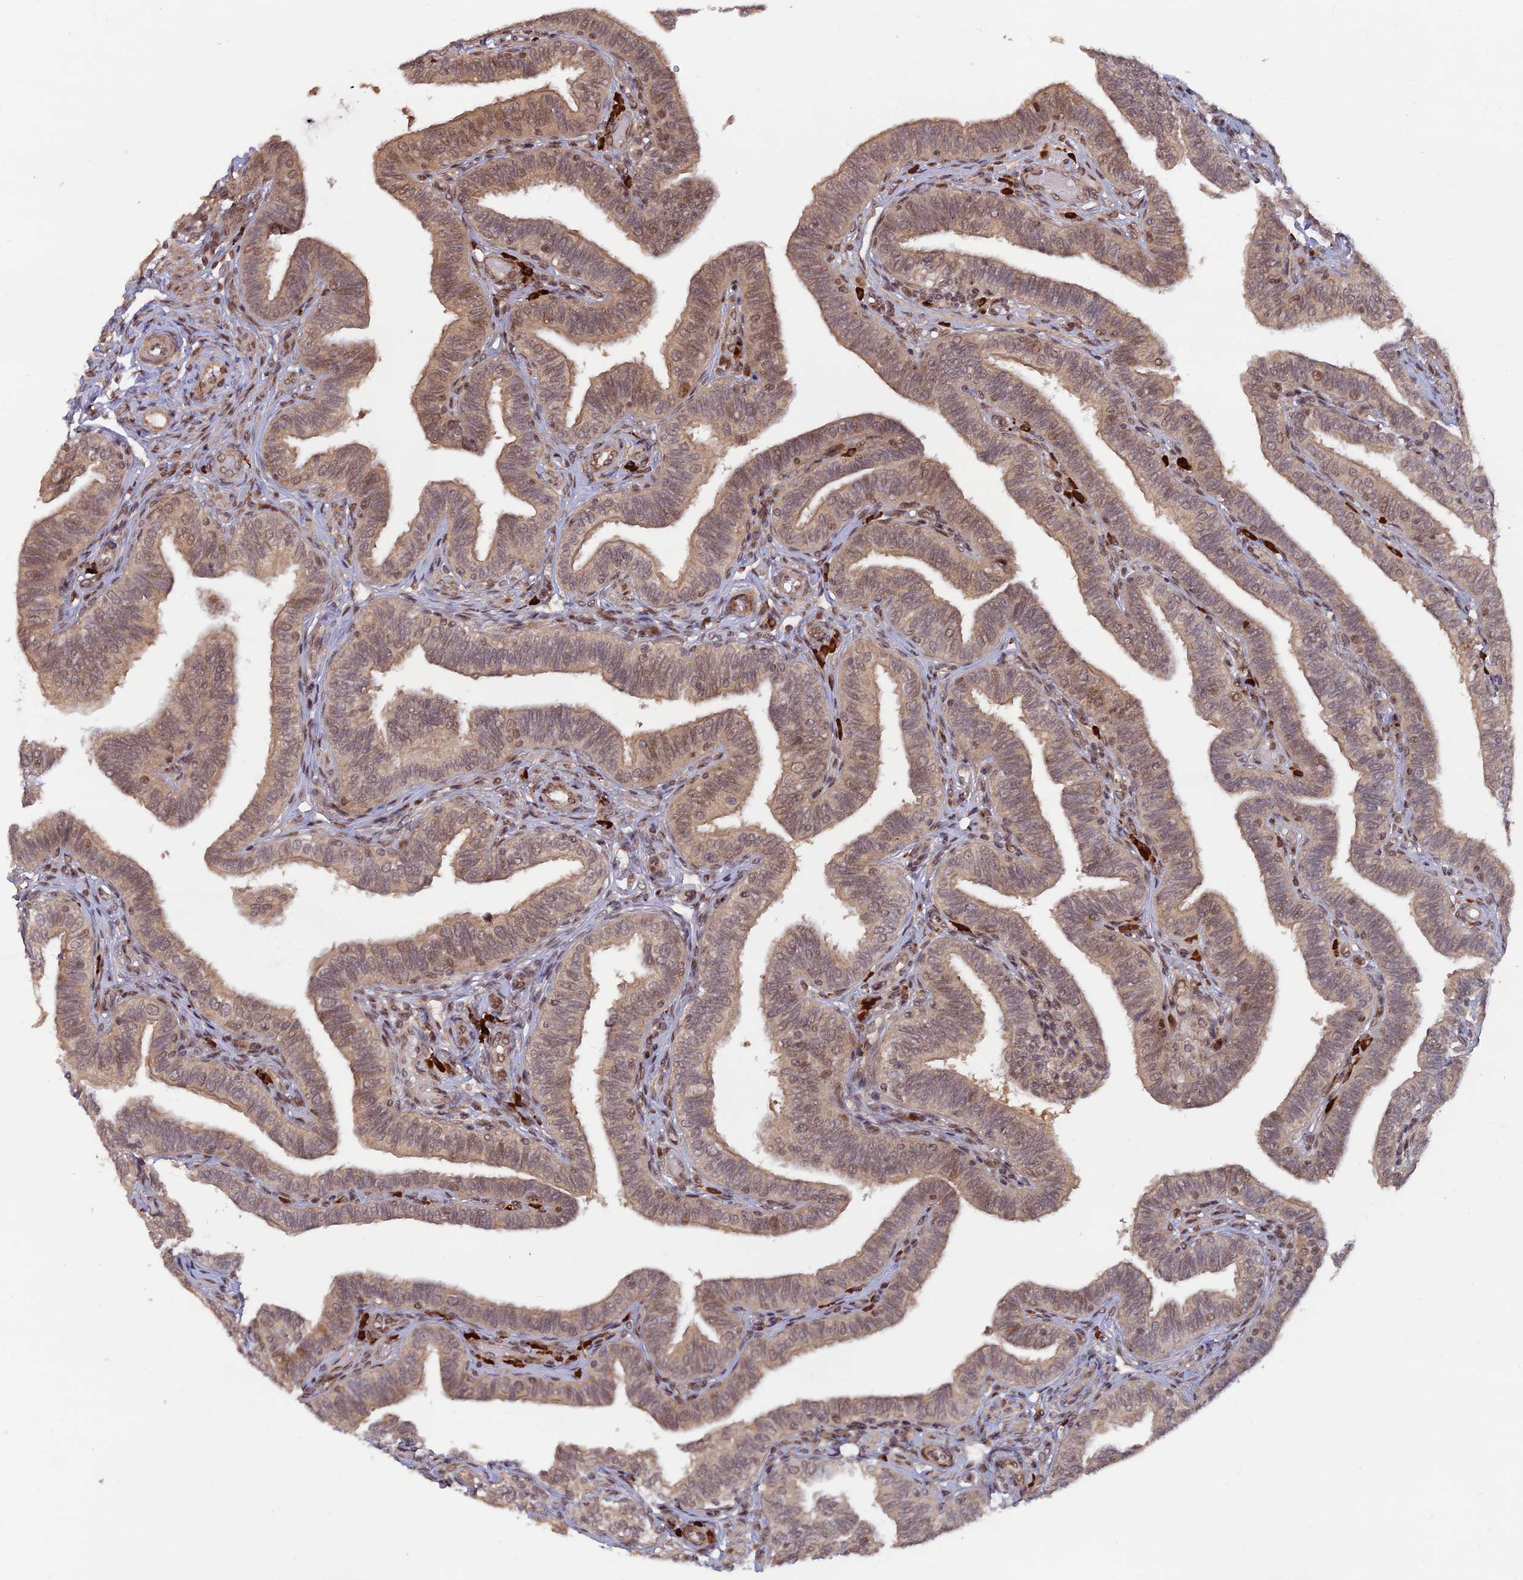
{"staining": {"intensity": "moderate", "quantity": ">75%", "location": "cytoplasmic/membranous,nuclear"}, "tissue": "fallopian tube", "cell_type": "Glandular cells", "image_type": "normal", "snomed": [{"axis": "morphology", "description": "Normal tissue, NOS"}, {"axis": "topography", "description": "Fallopian tube"}], "caption": "Immunohistochemistry (IHC) image of unremarkable fallopian tube: human fallopian tube stained using IHC displays medium levels of moderate protein expression localized specifically in the cytoplasmic/membranous,nuclear of glandular cells, appearing as a cytoplasmic/membranous,nuclear brown color.", "gene": "ZNF565", "patient": {"sex": "female", "age": 39}}